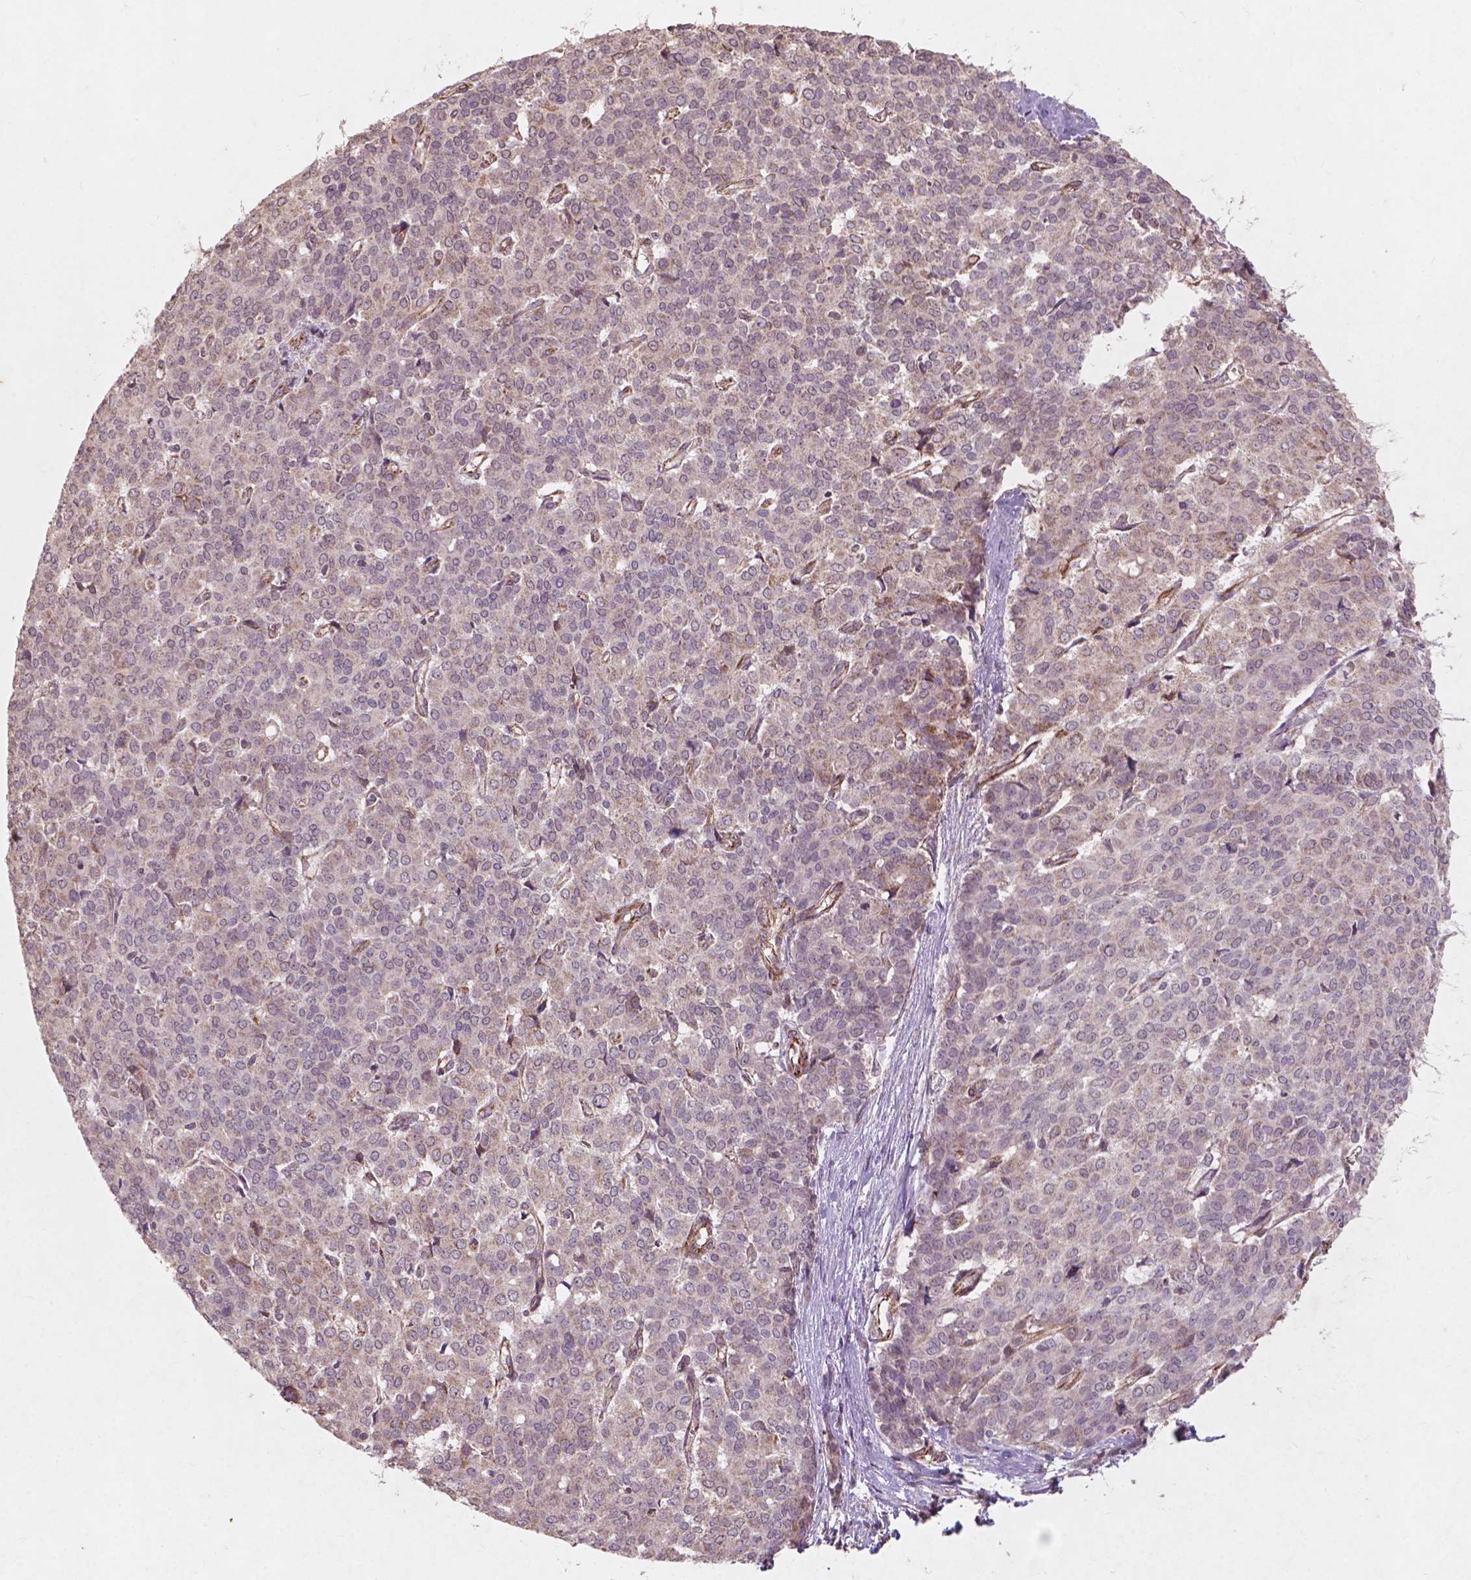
{"staining": {"intensity": "weak", "quantity": "25%-75%", "location": "cytoplasmic/membranous"}, "tissue": "liver cancer", "cell_type": "Tumor cells", "image_type": "cancer", "snomed": [{"axis": "morphology", "description": "Cholangiocarcinoma"}, {"axis": "topography", "description": "Liver"}], "caption": "Human cholangiocarcinoma (liver) stained with a brown dye exhibits weak cytoplasmic/membranous positive staining in about 25%-75% of tumor cells.", "gene": "SMAD2", "patient": {"sex": "female", "age": 47}}